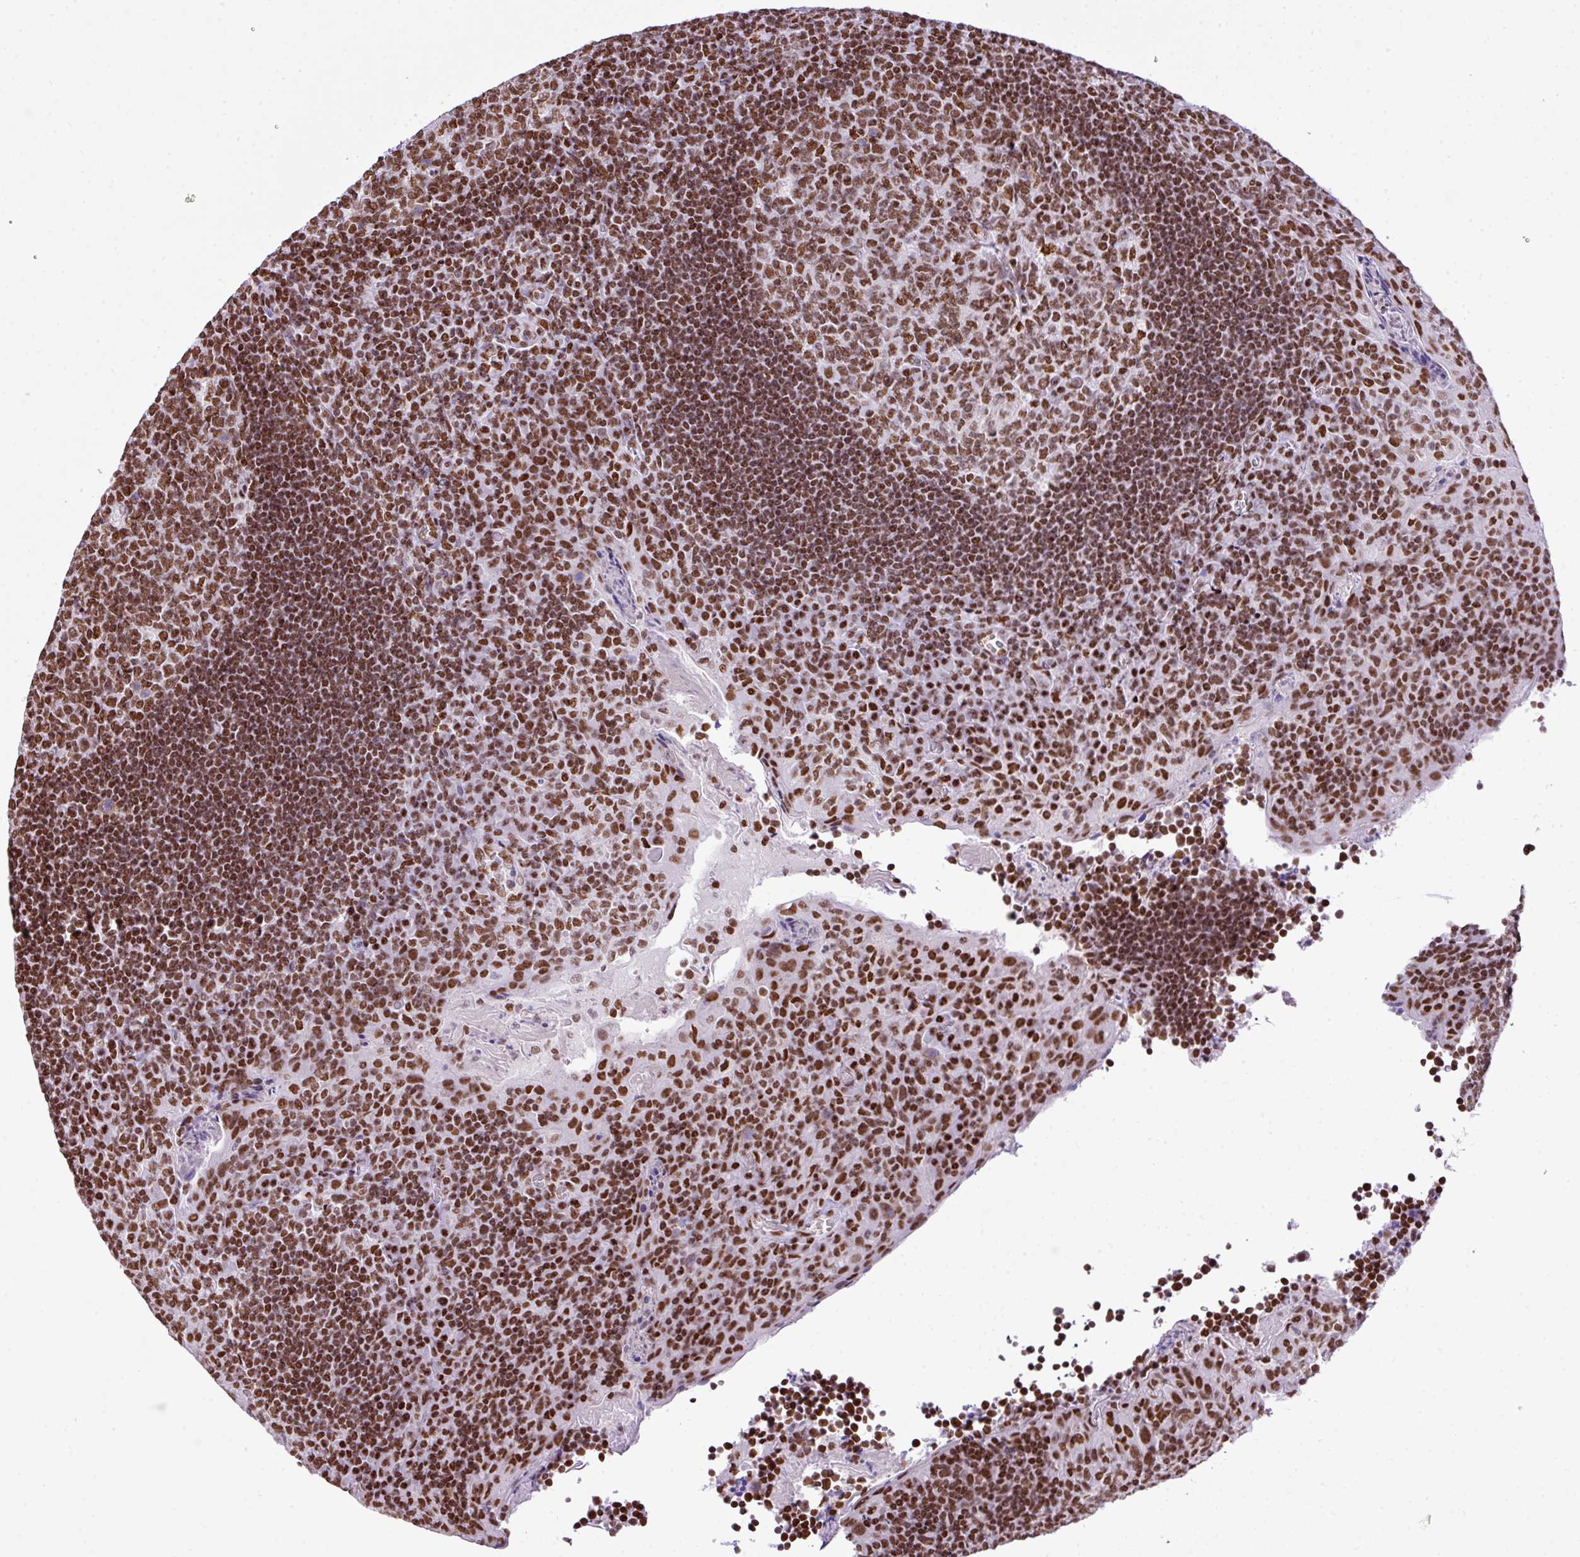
{"staining": {"intensity": "moderate", "quantity": ">75%", "location": "nuclear"}, "tissue": "tonsil", "cell_type": "Germinal center cells", "image_type": "normal", "snomed": [{"axis": "morphology", "description": "Normal tissue, NOS"}, {"axis": "topography", "description": "Tonsil"}], "caption": "A high-resolution micrograph shows IHC staining of unremarkable tonsil, which demonstrates moderate nuclear expression in about >75% of germinal center cells.", "gene": "RARG", "patient": {"sex": "male", "age": 17}}